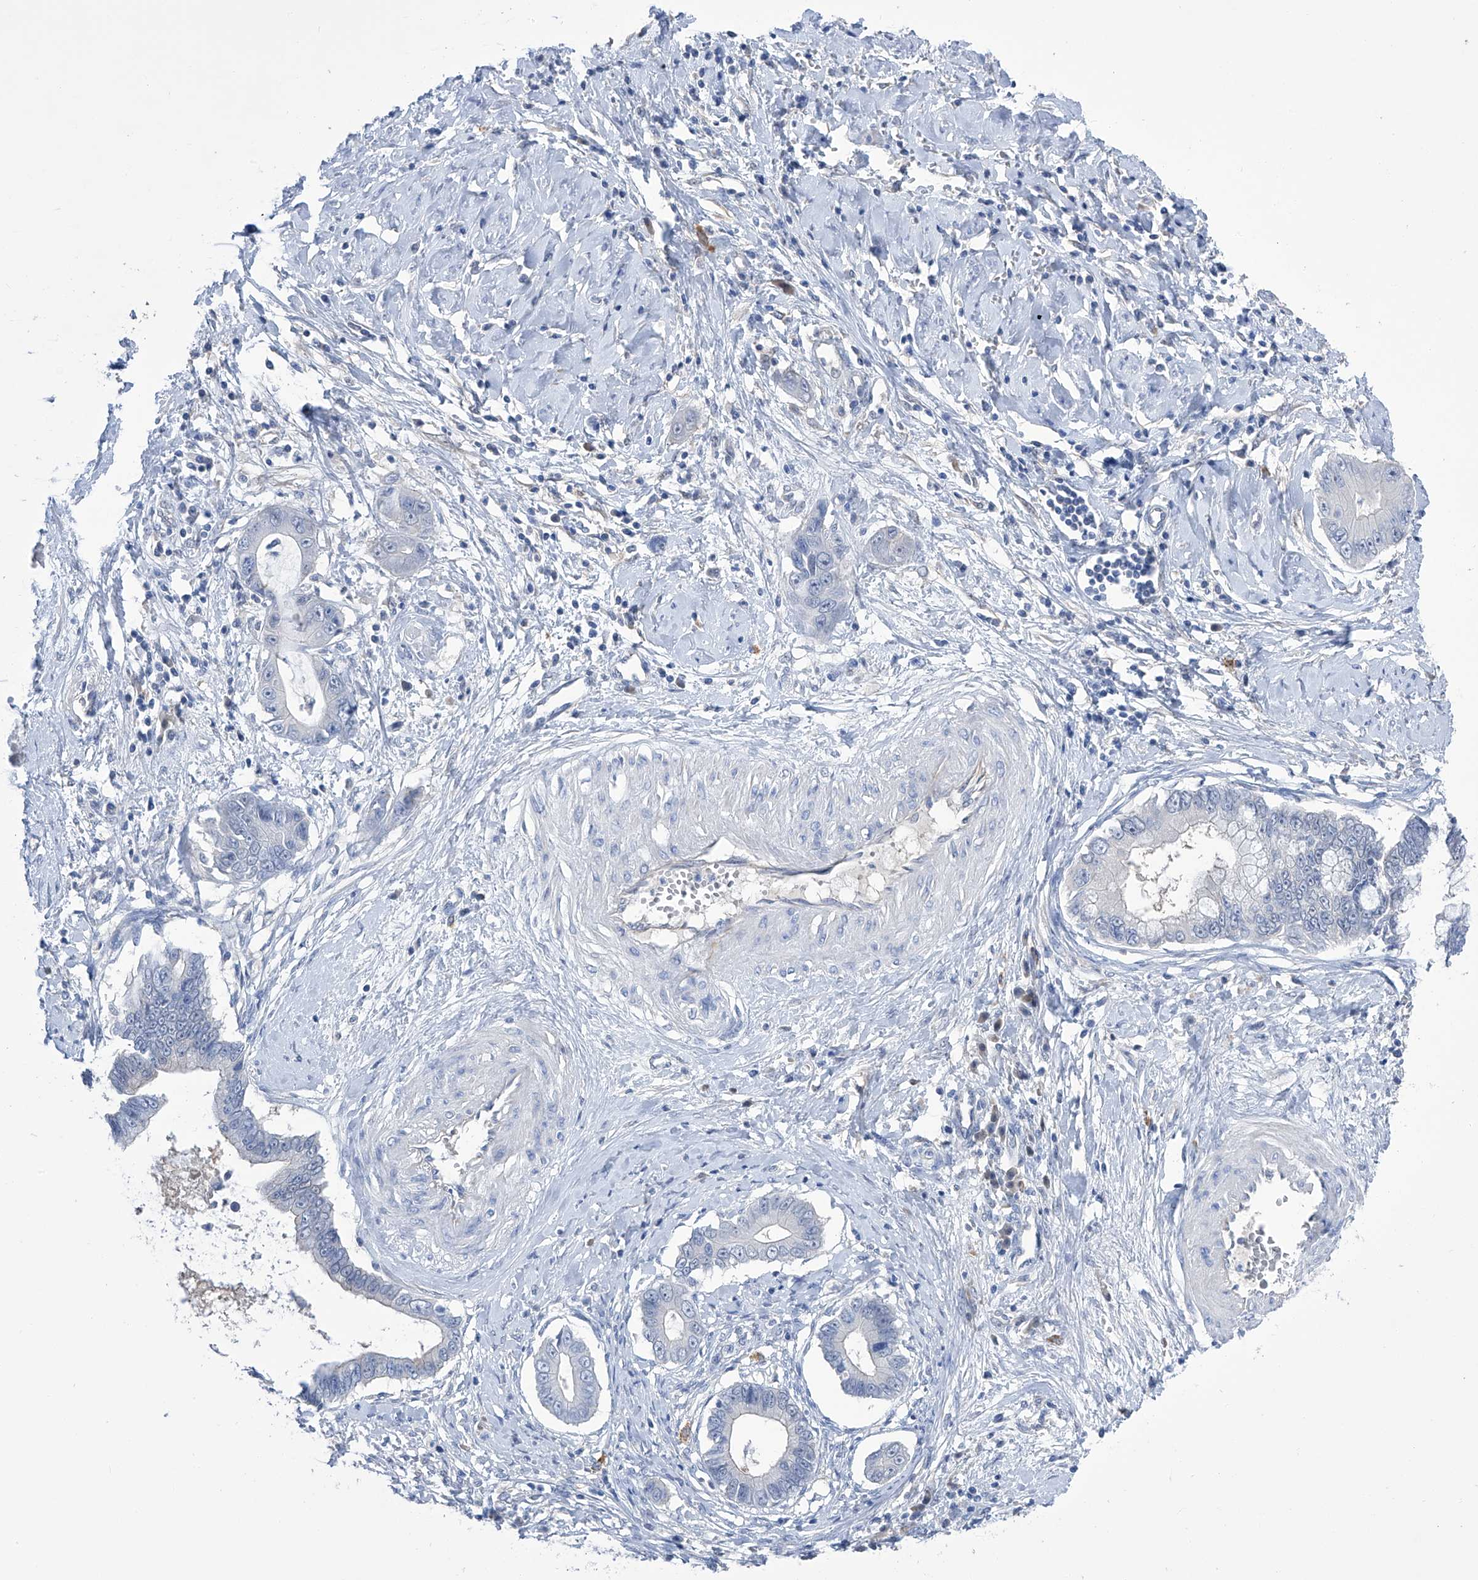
{"staining": {"intensity": "negative", "quantity": "none", "location": "none"}, "tissue": "cervical cancer", "cell_type": "Tumor cells", "image_type": "cancer", "snomed": [{"axis": "morphology", "description": "Adenocarcinoma, NOS"}, {"axis": "topography", "description": "Cervix"}], "caption": "This is a micrograph of immunohistochemistry (IHC) staining of cervical cancer, which shows no positivity in tumor cells.", "gene": "PGM3", "patient": {"sex": "female", "age": 44}}